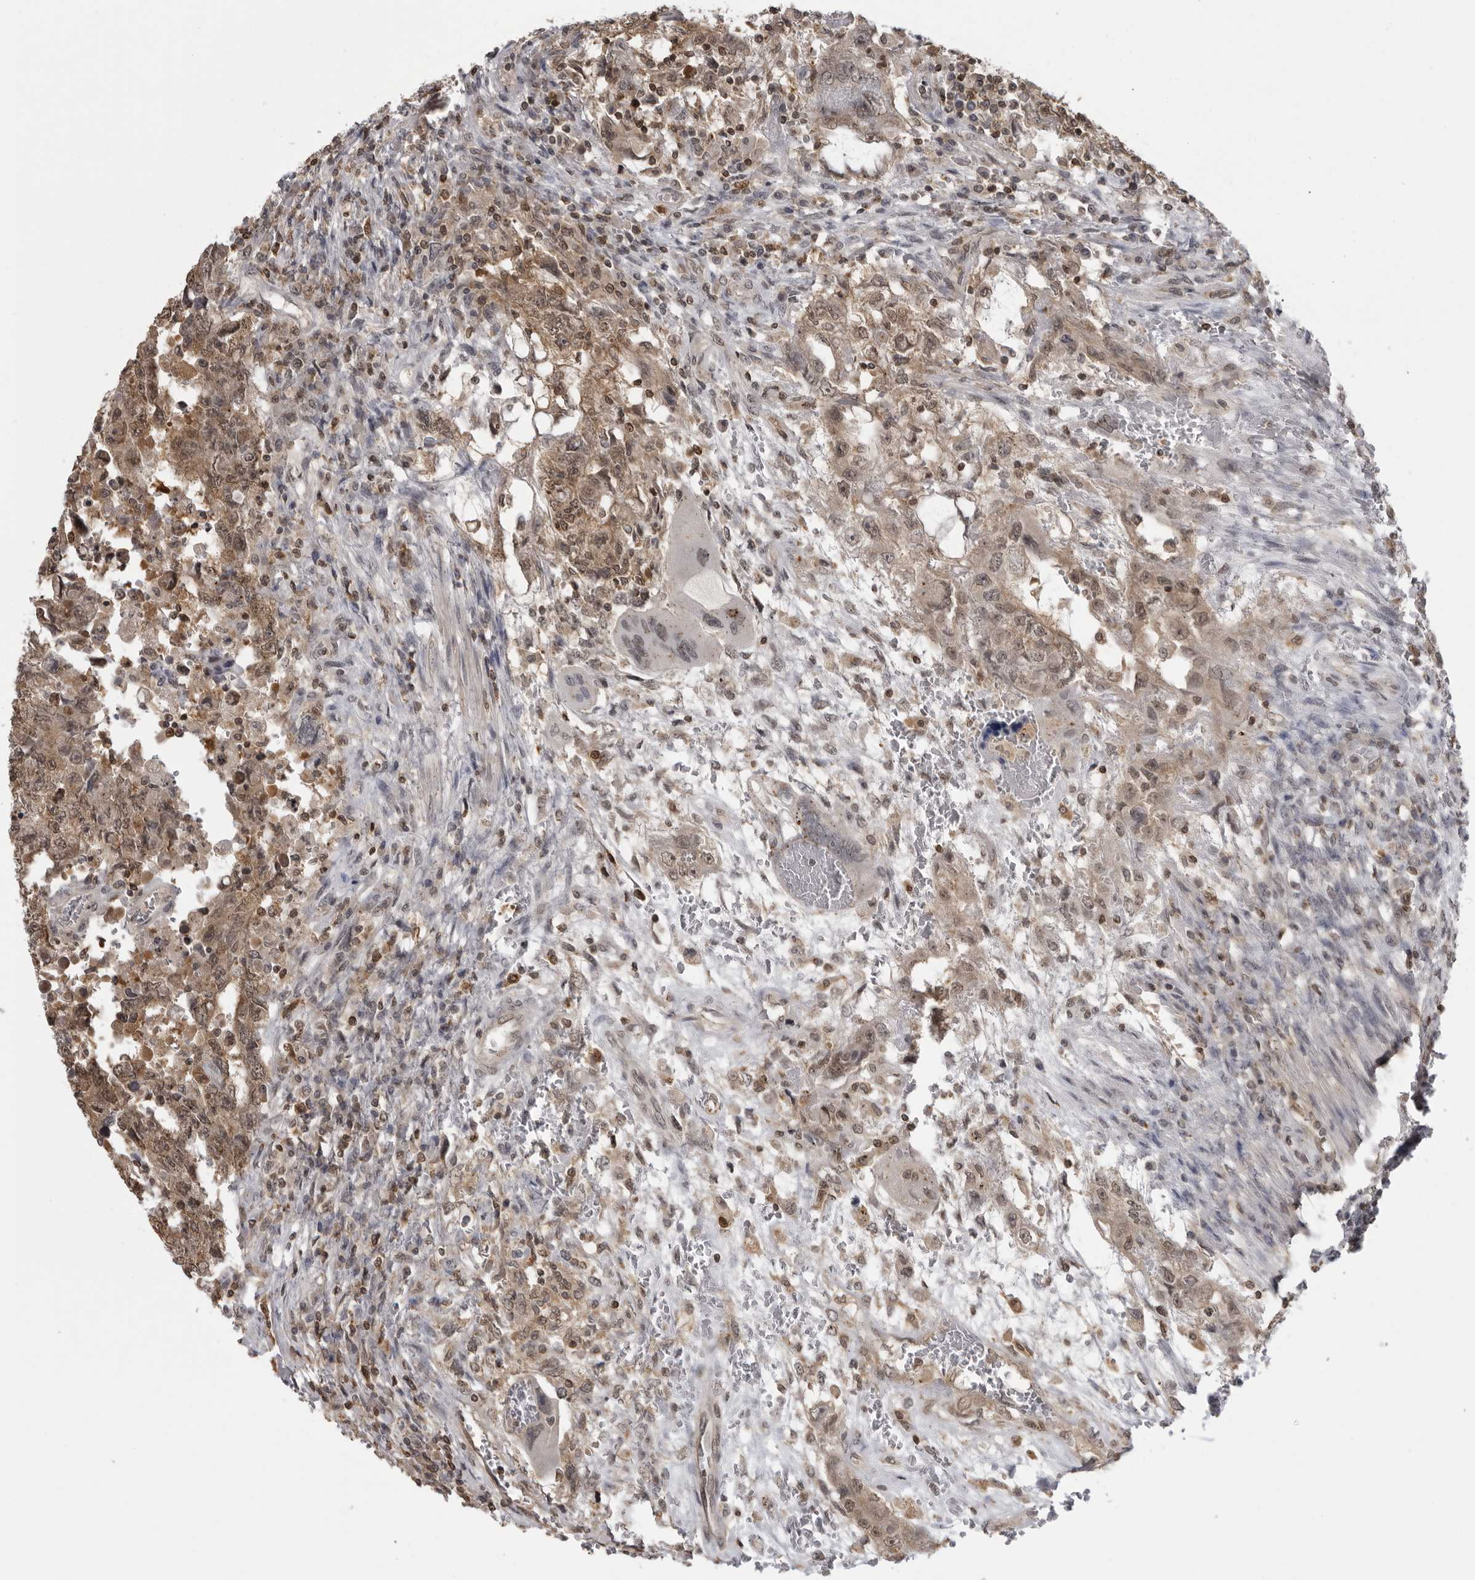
{"staining": {"intensity": "moderate", "quantity": ">75%", "location": "cytoplasmic/membranous,nuclear"}, "tissue": "testis cancer", "cell_type": "Tumor cells", "image_type": "cancer", "snomed": [{"axis": "morphology", "description": "Carcinoma, Embryonal, NOS"}, {"axis": "topography", "description": "Testis"}], "caption": "Protein expression analysis of human embryonal carcinoma (testis) reveals moderate cytoplasmic/membranous and nuclear expression in approximately >75% of tumor cells. The staining was performed using DAB to visualize the protein expression in brown, while the nuclei were stained in blue with hematoxylin (Magnification: 20x).", "gene": "PDCL3", "patient": {"sex": "male", "age": 26}}